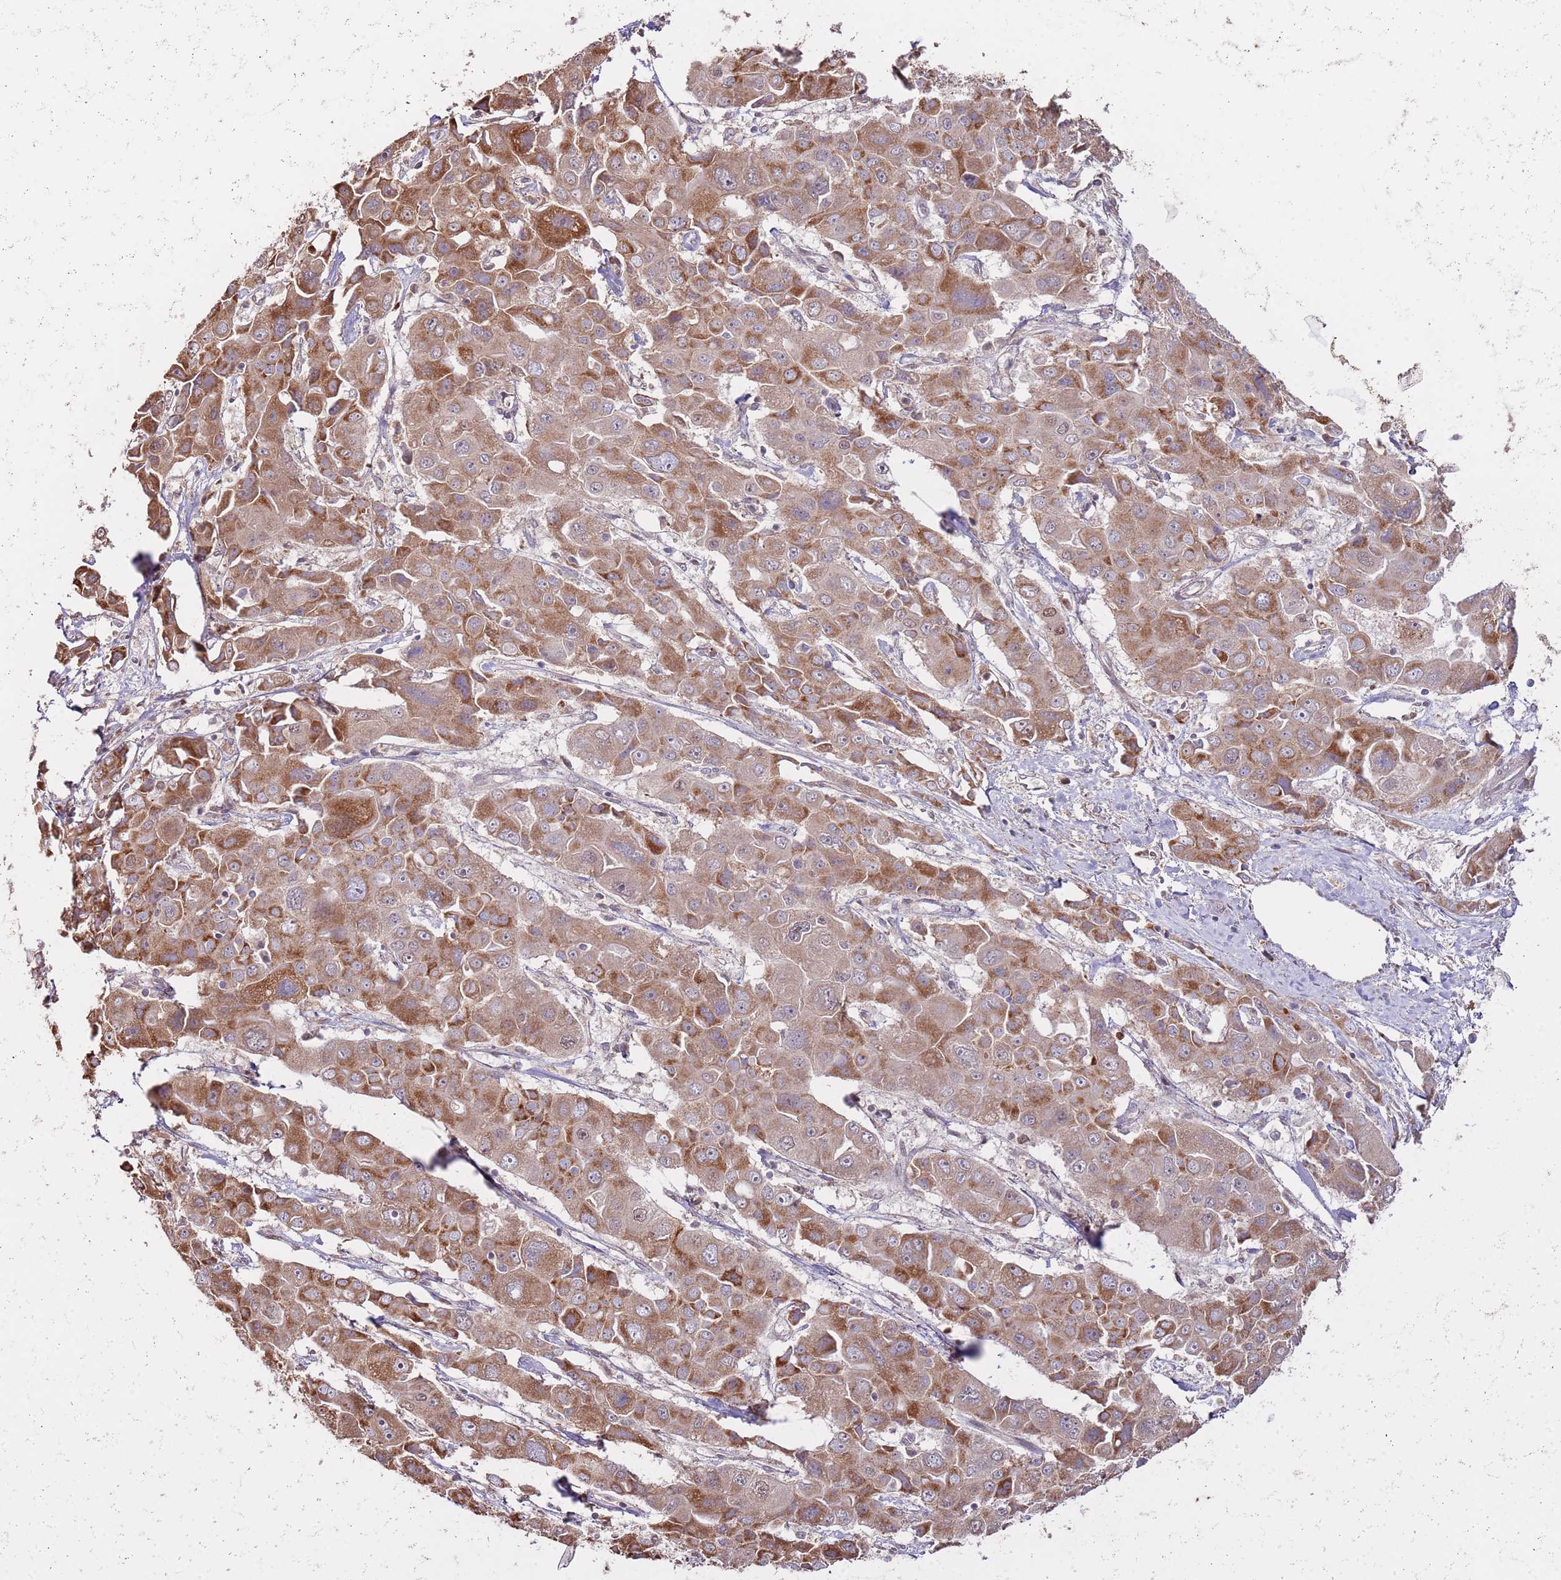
{"staining": {"intensity": "moderate", "quantity": ">75%", "location": "cytoplasmic/membranous,nuclear"}, "tissue": "liver cancer", "cell_type": "Tumor cells", "image_type": "cancer", "snomed": [{"axis": "morphology", "description": "Cholangiocarcinoma"}, {"axis": "topography", "description": "Liver"}], "caption": "Immunohistochemical staining of liver cancer (cholangiocarcinoma) exhibits medium levels of moderate cytoplasmic/membranous and nuclear staining in about >75% of tumor cells.", "gene": "RIF1", "patient": {"sex": "male", "age": 67}}